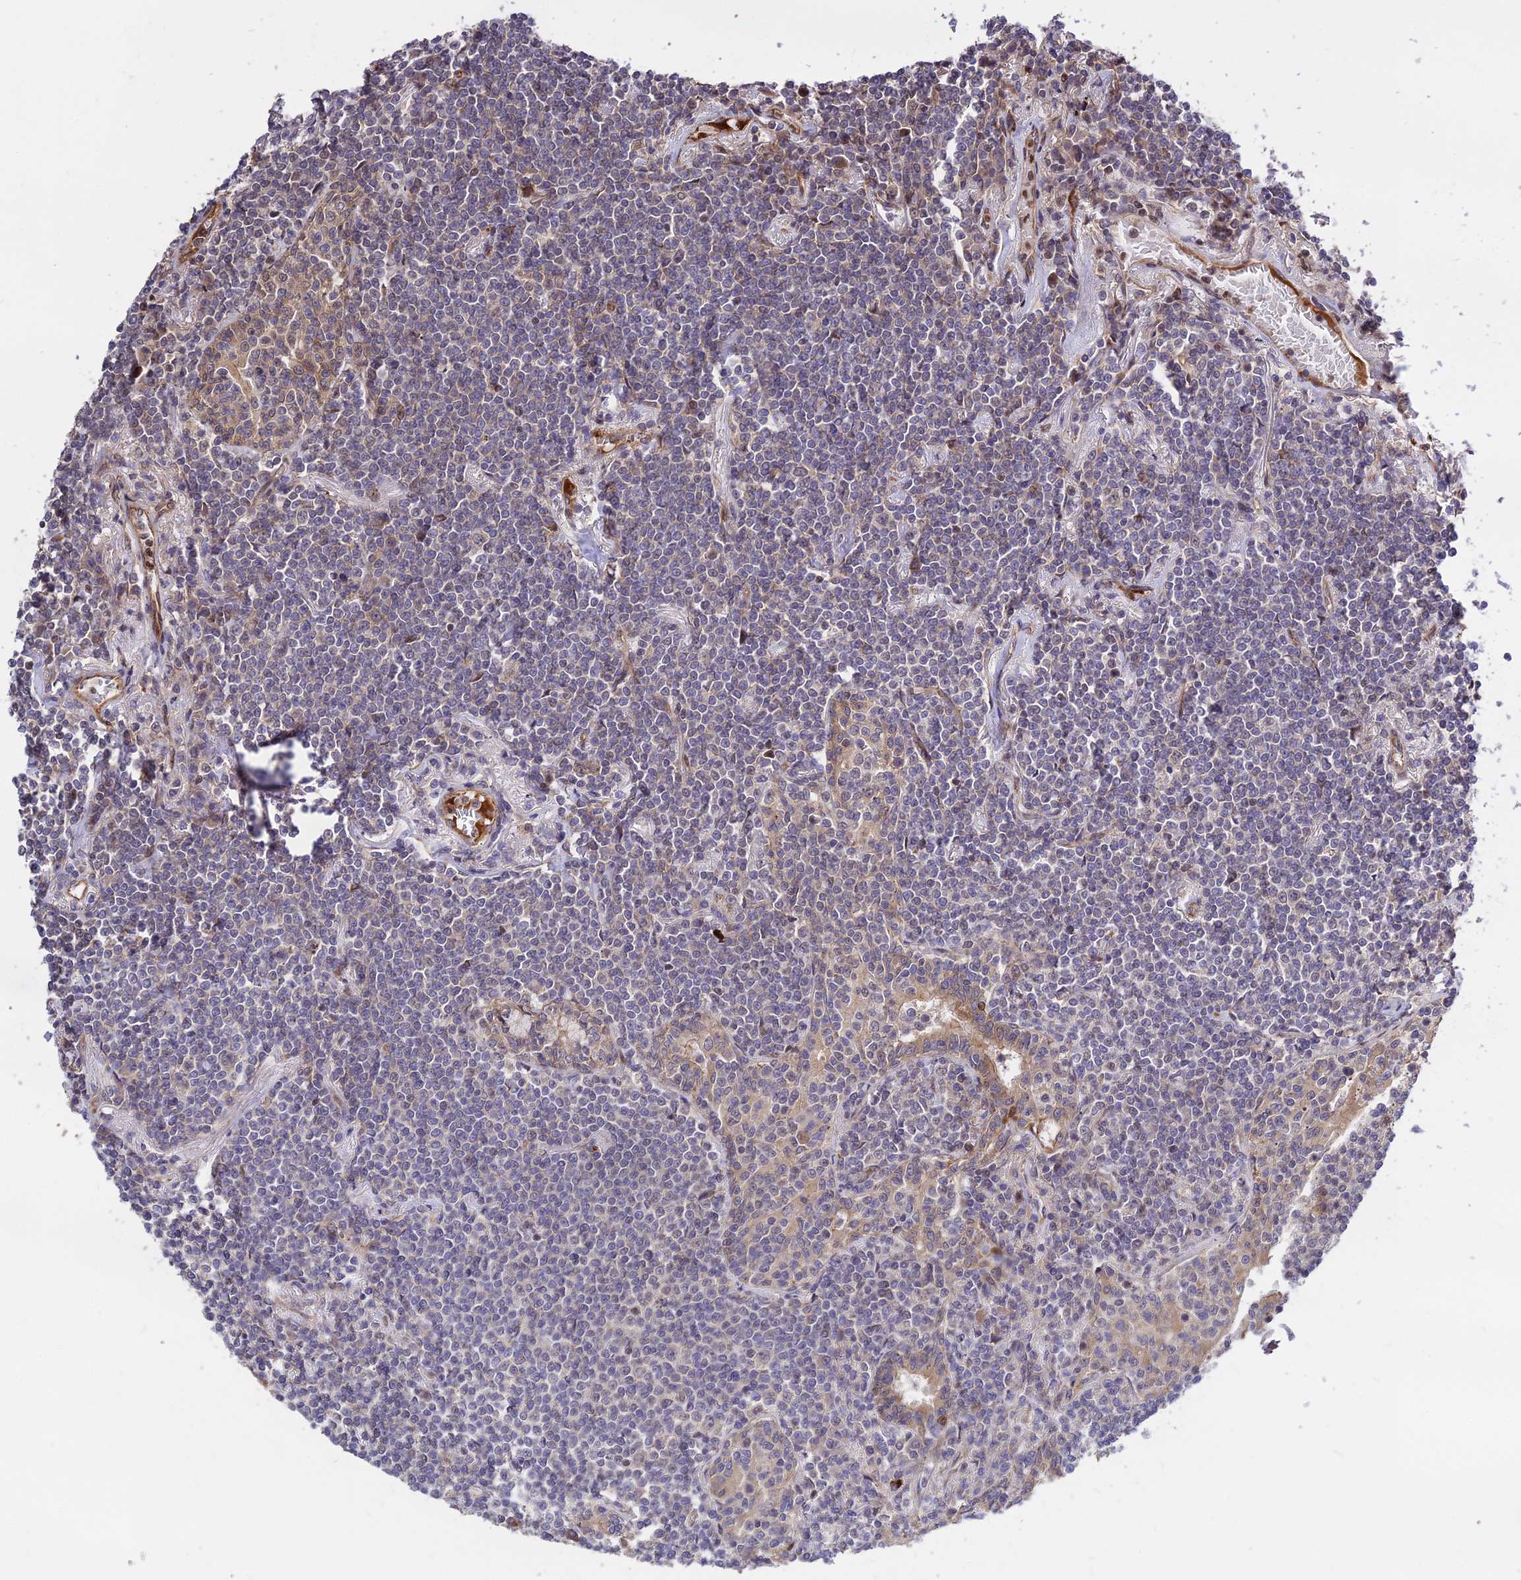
{"staining": {"intensity": "negative", "quantity": "none", "location": "none"}, "tissue": "lymphoma", "cell_type": "Tumor cells", "image_type": "cancer", "snomed": [{"axis": "morphology", "description": "Malignant lymphoma, non-Hodgkin's type, Low grade"}, {"axis": "topography", "description": "Lung"}], "caption": "High power microscopy histopathology image of an immunohistochemistry (IHC) image of lymphoma, revealing no significant positivity in tumor cells. The staining was performed using DAB to visualize the protein expression in brown, while the nuclei were stained in blue with hematoxylin (Magnification: 20x).", "gene": "SMG6", "patient": {"sex": "female", "age": 71}}